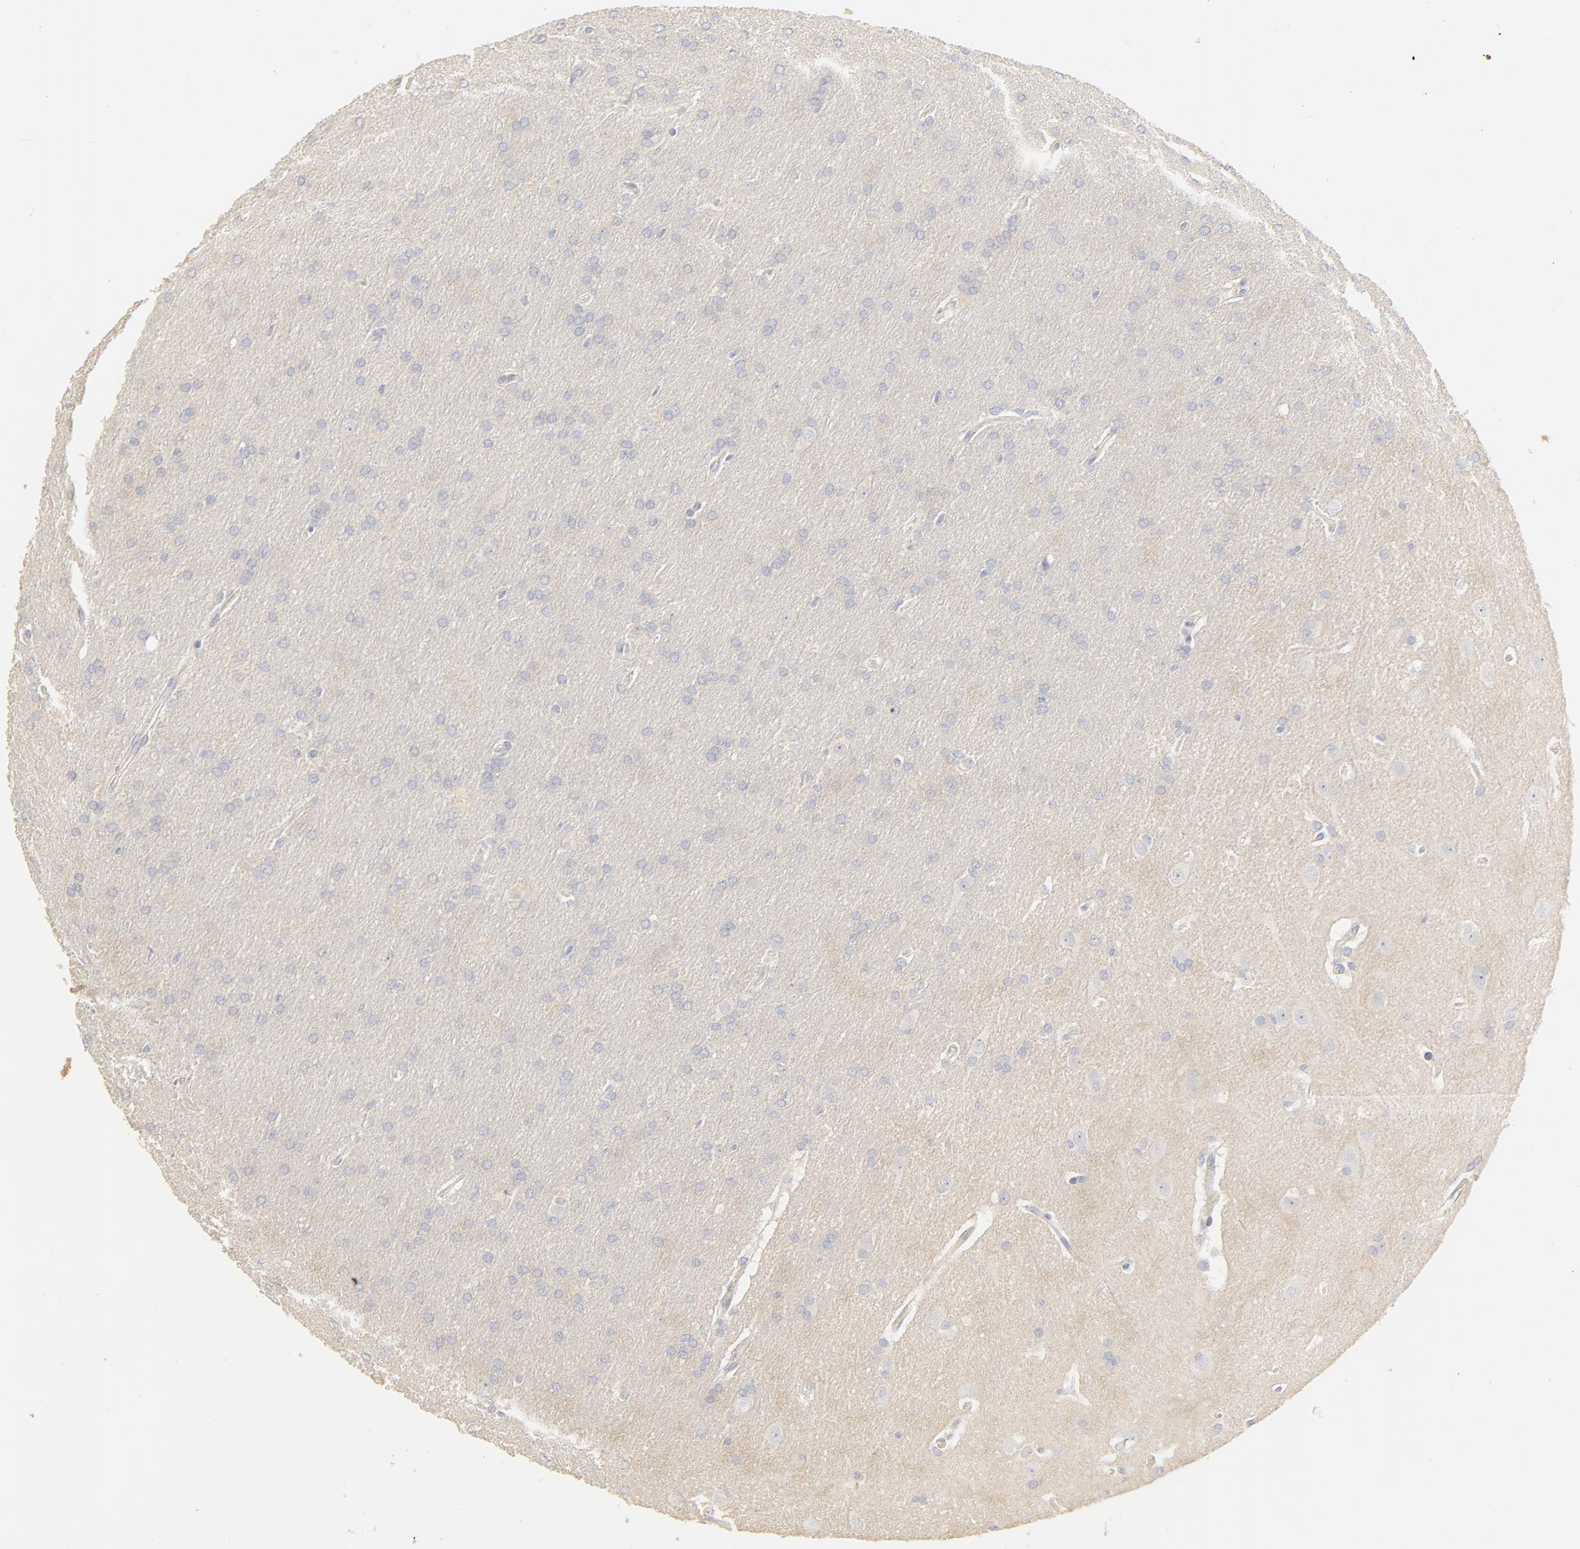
{"staining": {"intensity": "negative", "quantity": "none", "location": "none"}, "tissue": "glioma", "cell_type": "Tumor cells", "image_type": "cancer", "snomed": [{"axis": "morphology", "description": "Glioma, malignant, Low grade"}, {"axis": "topography", "description": "Brain"}], "caption": "Tumor cells show no significant protein staining in malignant glioma (low-grade). (DAB IHC visualized using brightfield microscopy, high magnification).", "gene": "FCGBP", "patient": {"sex": "female", "age": 32}}